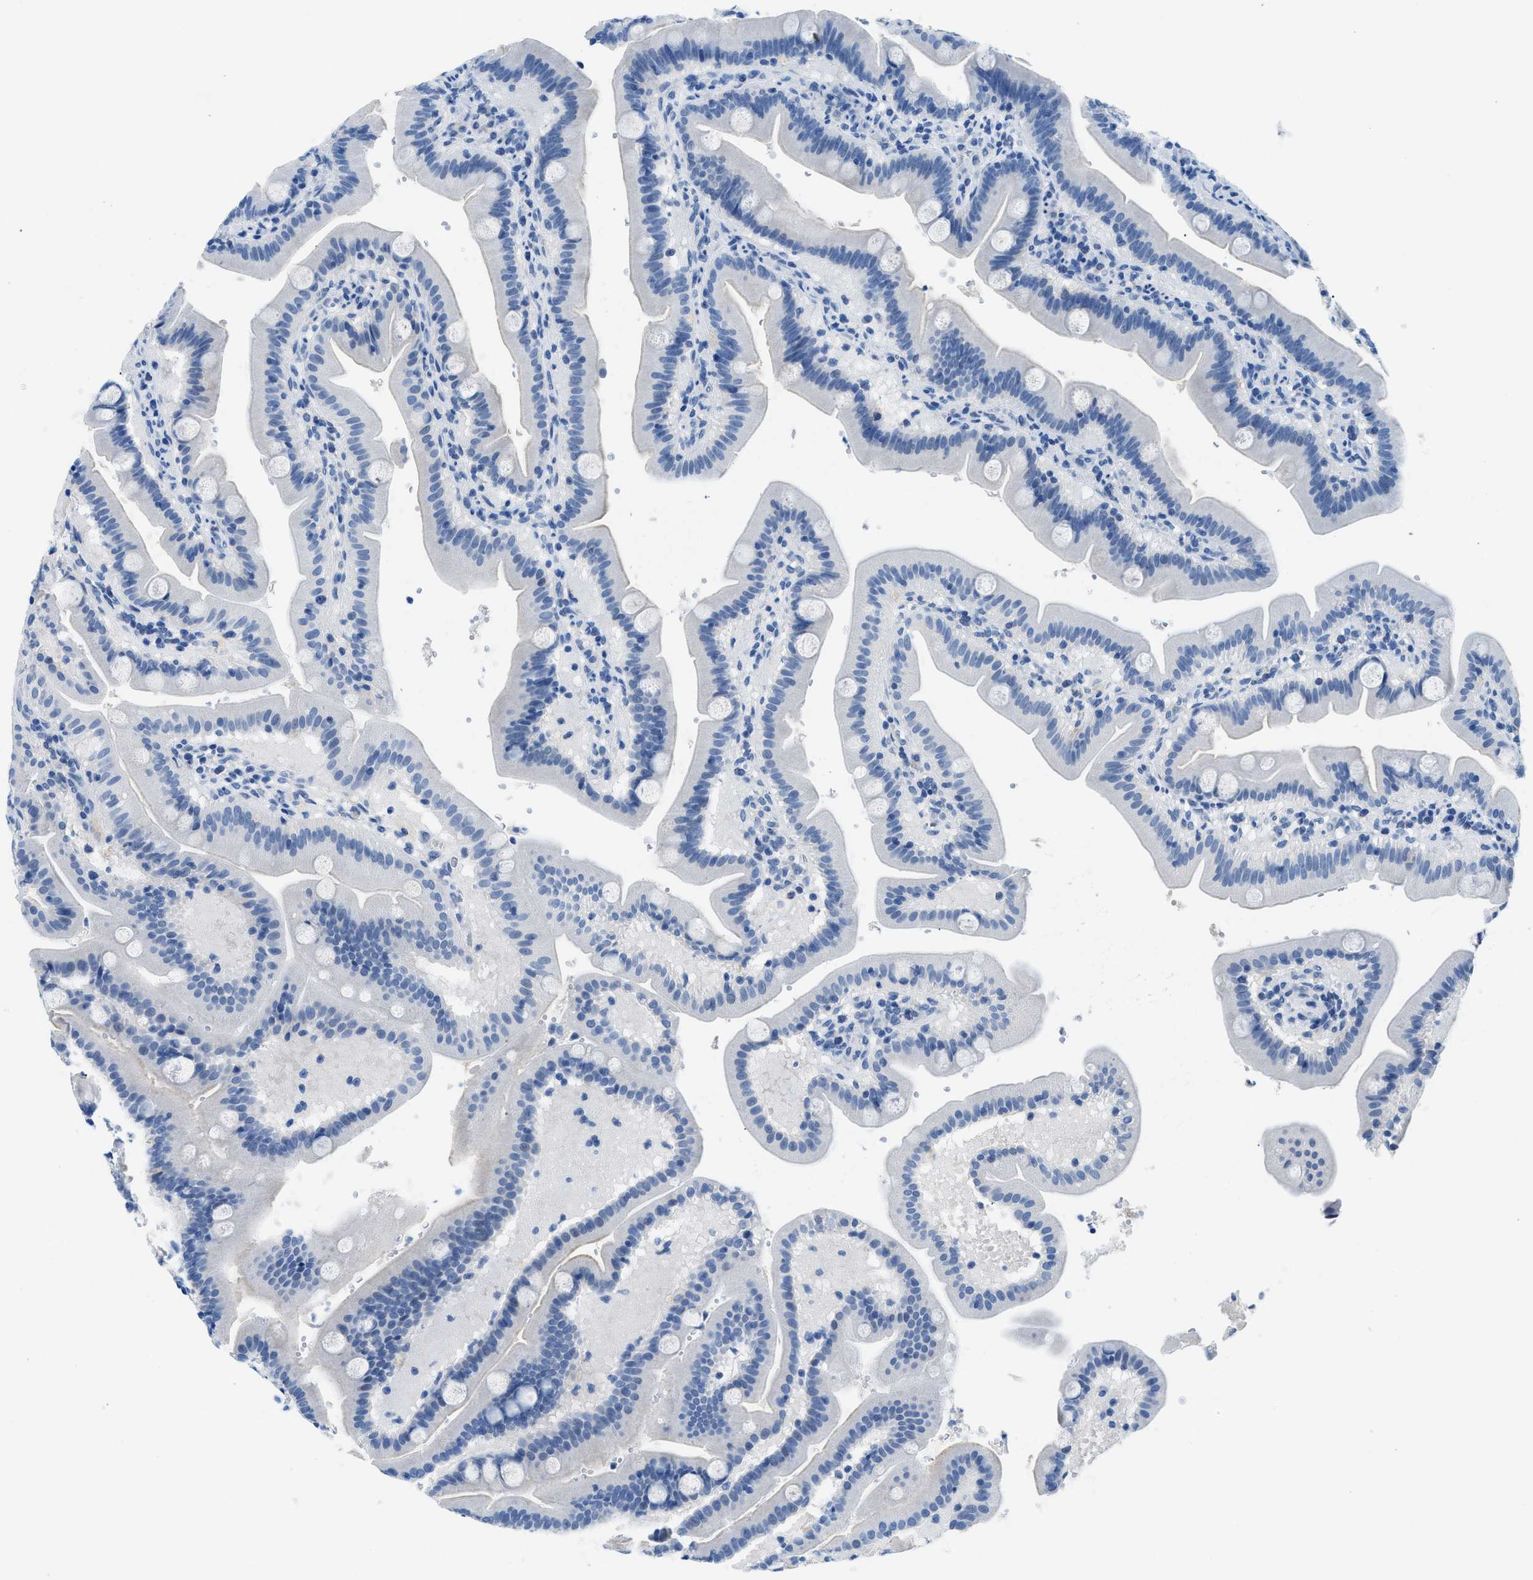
{"staining": {"intensity": "negative", "quantity": "none", "location": "none"}, "tissue": "duodenum", "cell_type": "Glandular cells", "image_type": "normal", "snomed": [{"axis": "morphology", "description": "Normal tissue, NOS"}, {"axis": "topography", "description": "Duodenum"}], "caption": "Human duodenum stained for a protein using immunohistochemistry reveals no staining in glandular cells.", "gene": "MBL2", "patient": {"sex": "male", "age": 54}}